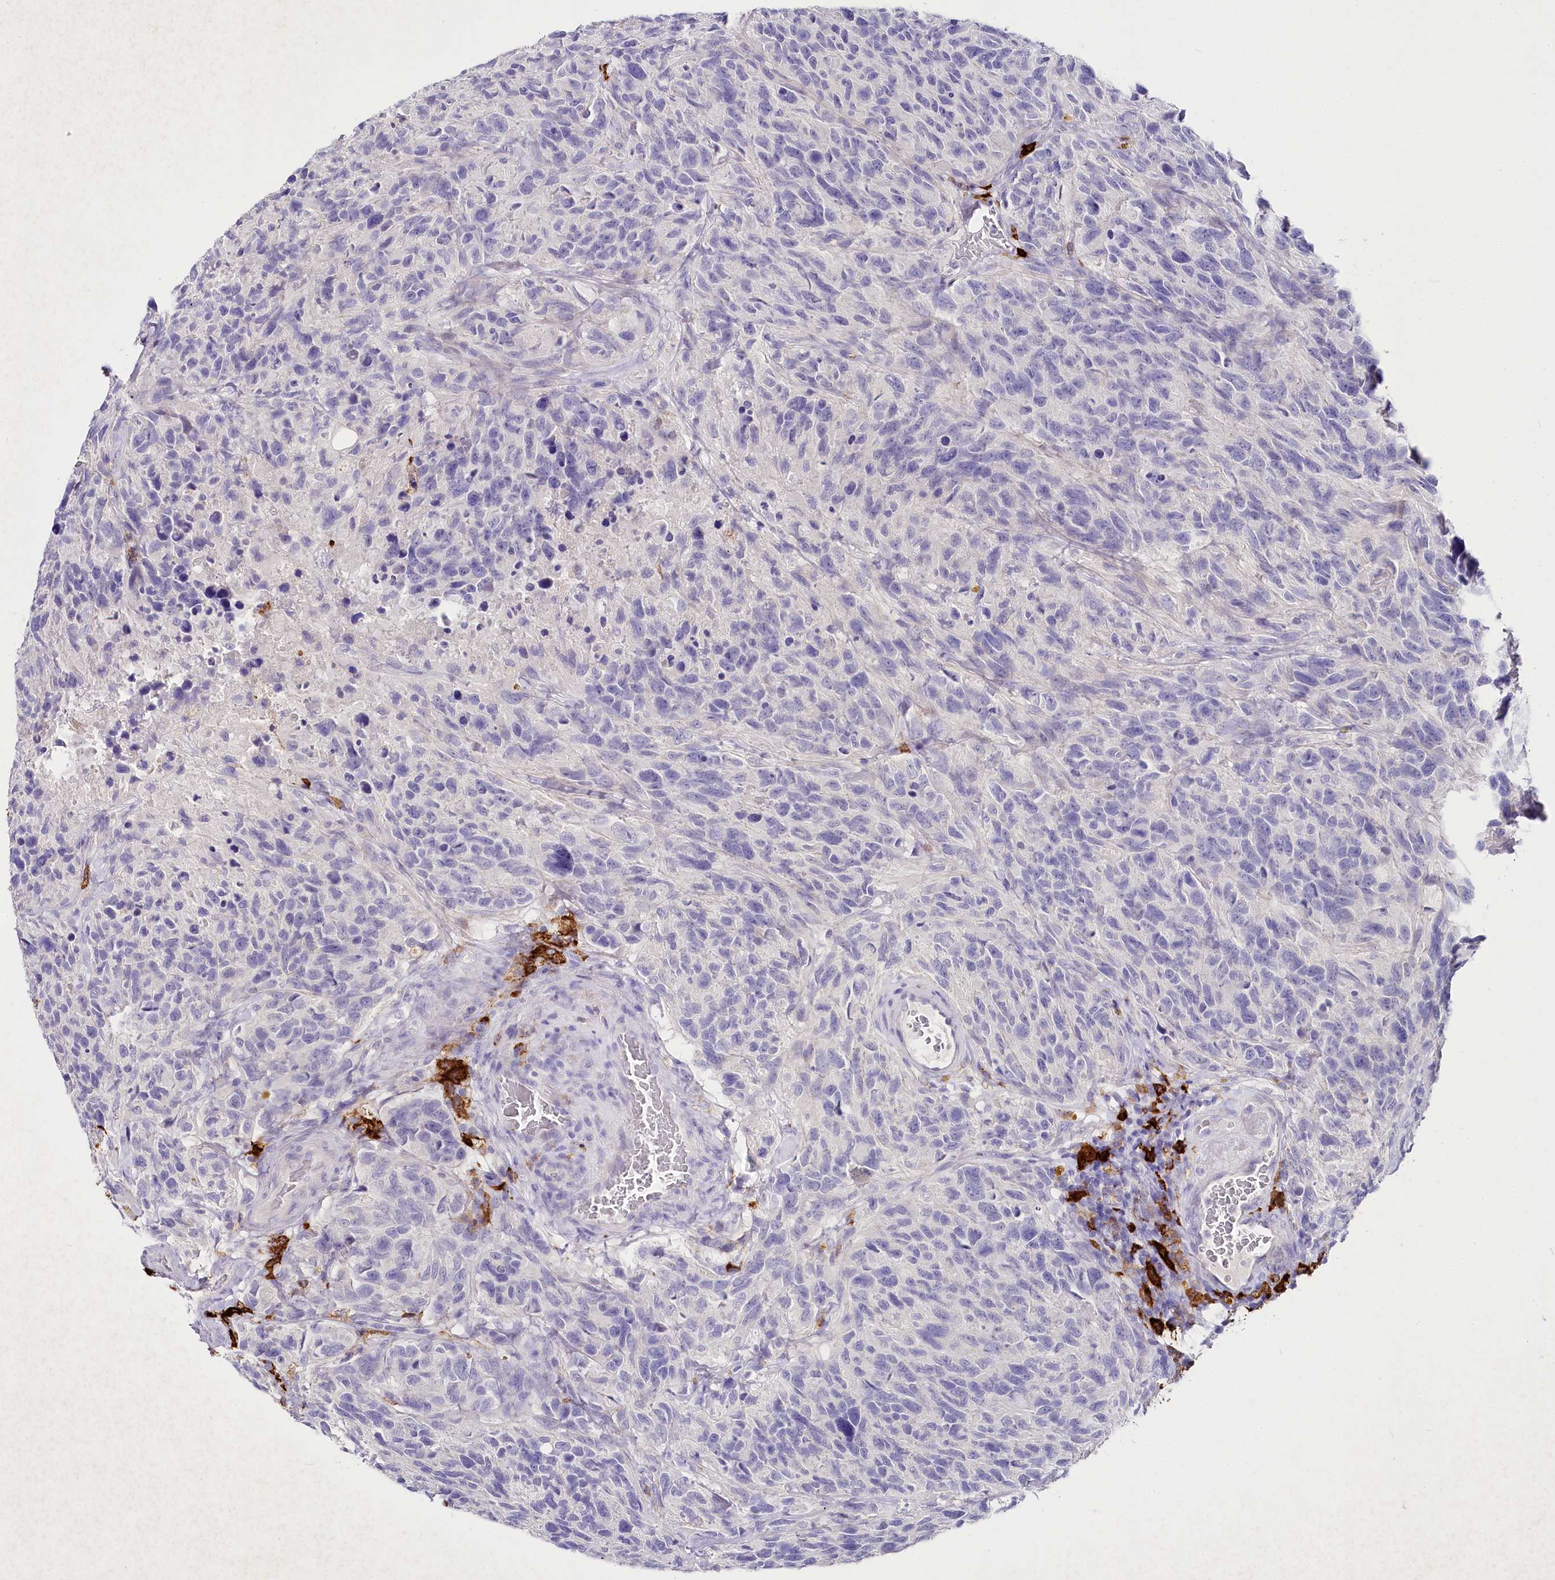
{"staining": {"intensity": "negative", "quantity": "none", "location": "none"}, "tissue": "glioma", "cell_type": "Tumor cells", "image_type": "cancer", "snomed": [{"axis": "morphology", "description": "Glioma, malignant, High grade"}, {"axis": "topography", "description": "Brain"}], "caption": "Immunohistochemistry (IHC) histopathology image of neoplastic tissue: glioma stained with DAB displays no significant protein staining in tumor cells. (Stains: DAB (3,3'-diaminobenzidine) immunohistochemistry (IHC) with hematoxylin counter stain, Microscopy: brightfield microscopy at high magnification).", "gene": "CLEC4M", "patient": {"sex": "male", "age": 69}}